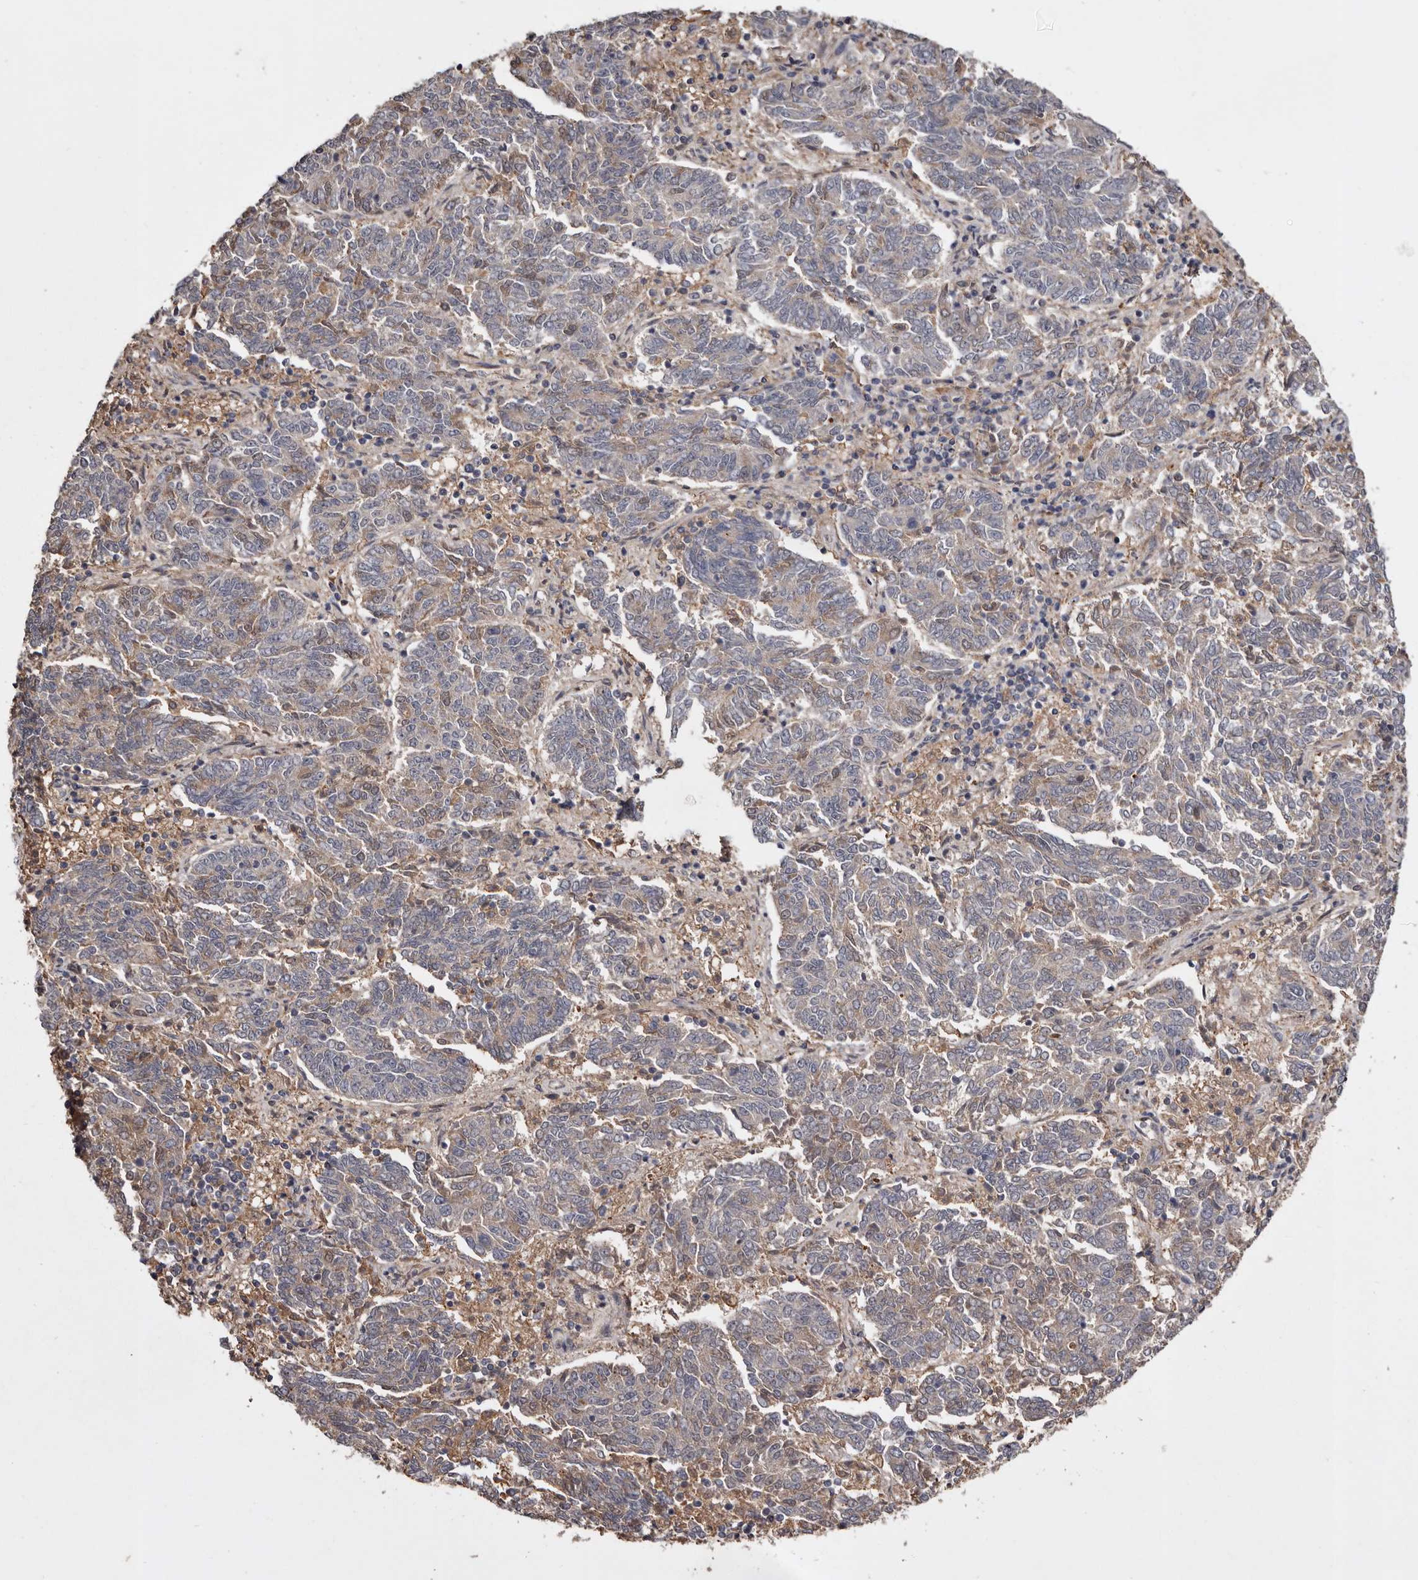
{"staining": {"intensity": "weak", "quantity": "25%-75%", "location": "cytoplasmic/membranous"}, "tissue": "endometrial cancer", "cell_type": "Tumor cells", "image_type": "cancer", "snomed": [{"axis": "morphology", "description": "Adenocarcinoma, NOS"}, {"axis": "topography", "description": "Endometrium"}], "caption": "IHC (DAB) staining of human adenocarcinoma (endometrial) shows weak cytoplasmic/membranous protein staining in approximately 25%-75% of tumor cells.", "gene": "CYP1B1", "patient": {"sex": "female", "age": 80}}